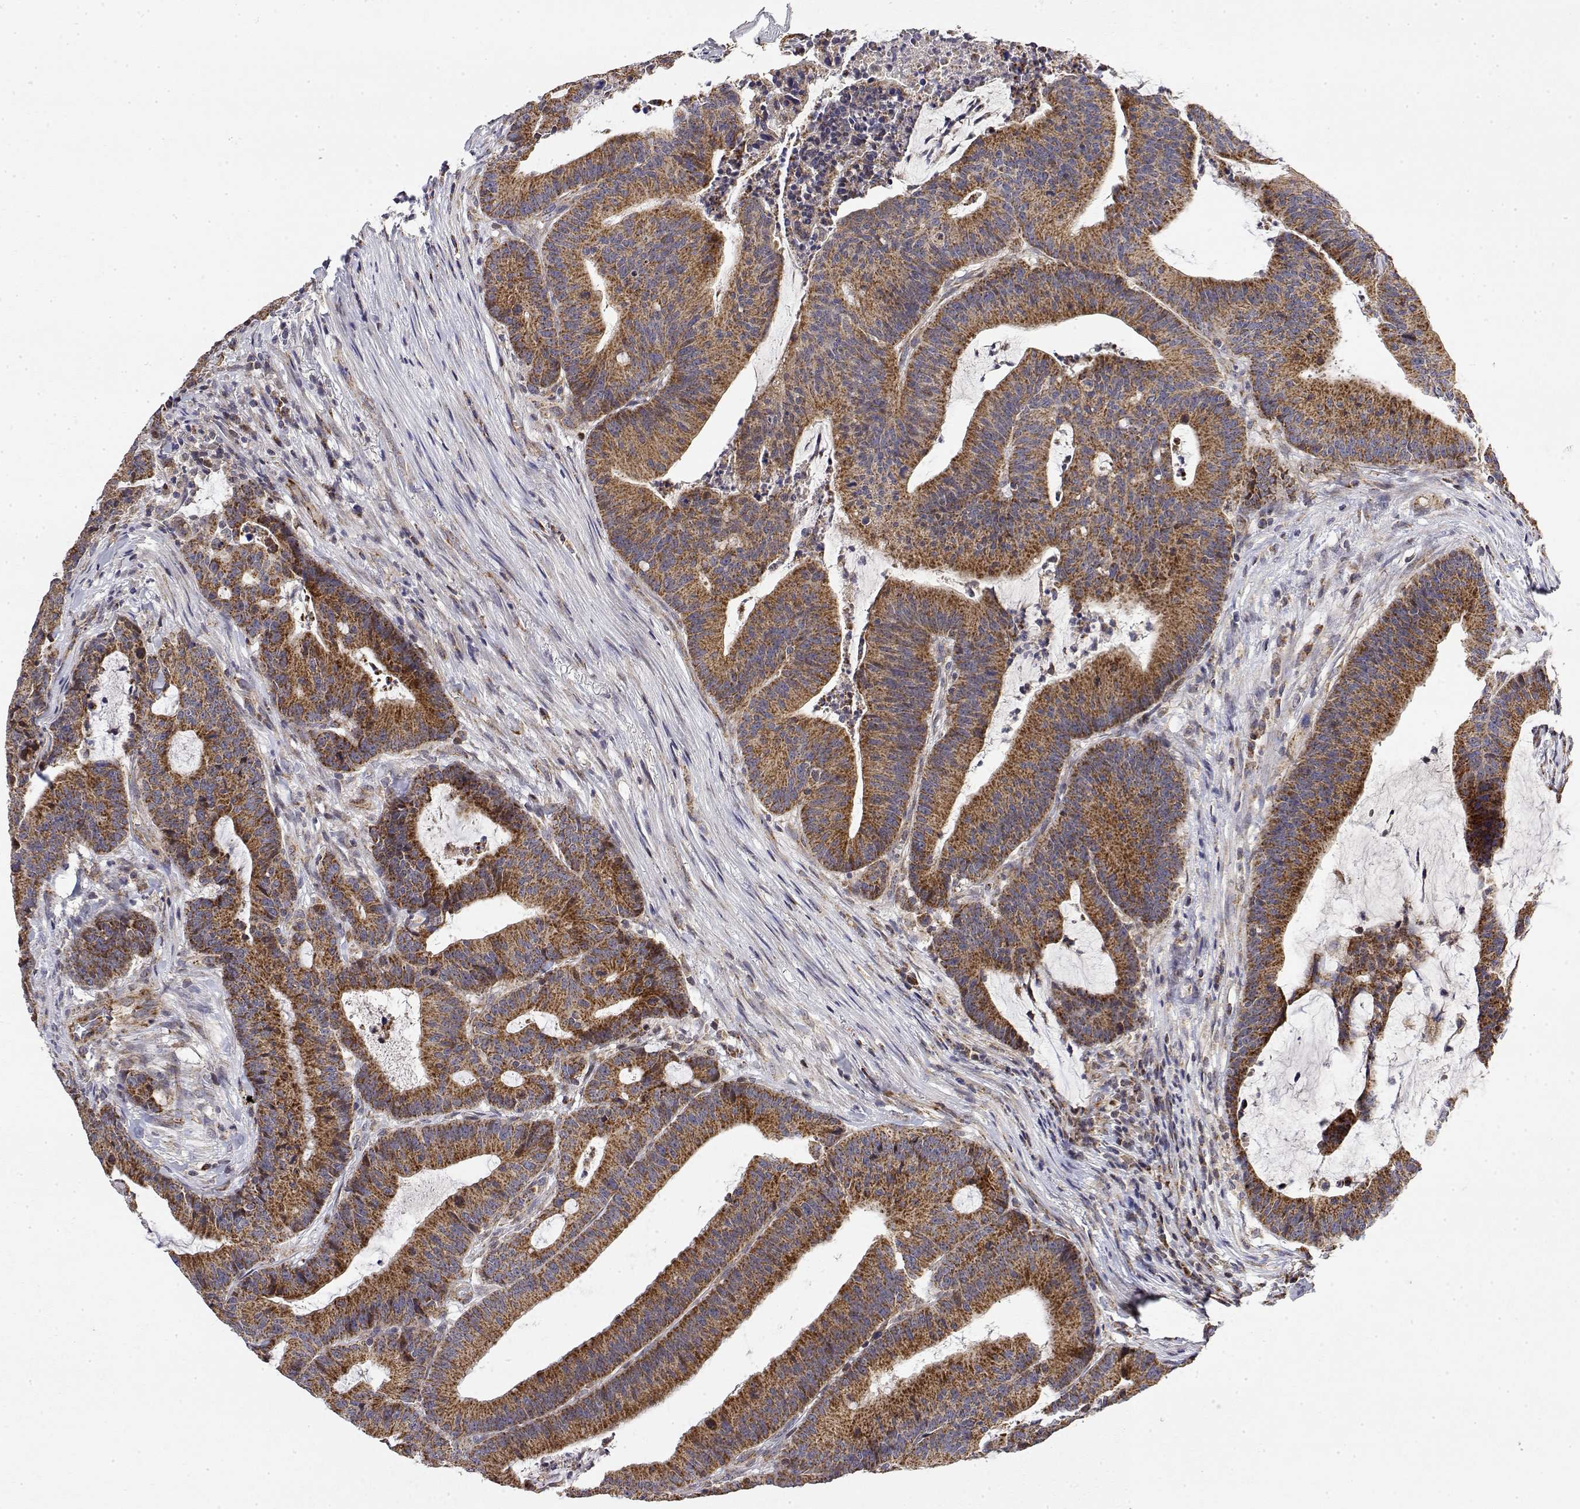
{"staining": {"intensity": "strong", "quantity": ">75%", "location": "cytoplasmic/membranous"}, "tissue": "colorectal cancer", "cell_type": "Tumor cells", "image_type": "cancer", "snomed": [{"axis": "morphology", "description": "Adenocarcinoma, NOS"}, {"axis": "topography", "description": "Colon"}], "caption": "High-magnification brightfield microscopy of colorectal cancer stained with DAB (3,3'-diaminobenzidine) (brown) and counterstained with hematoxylin (blue). tumor cells exhibit strong cytoplasmic/membranous positivity is appreciated in approximately>75% of cells.", "gene": "GADD45GIP1", "patient": {"sex": "female", "age": 78}}